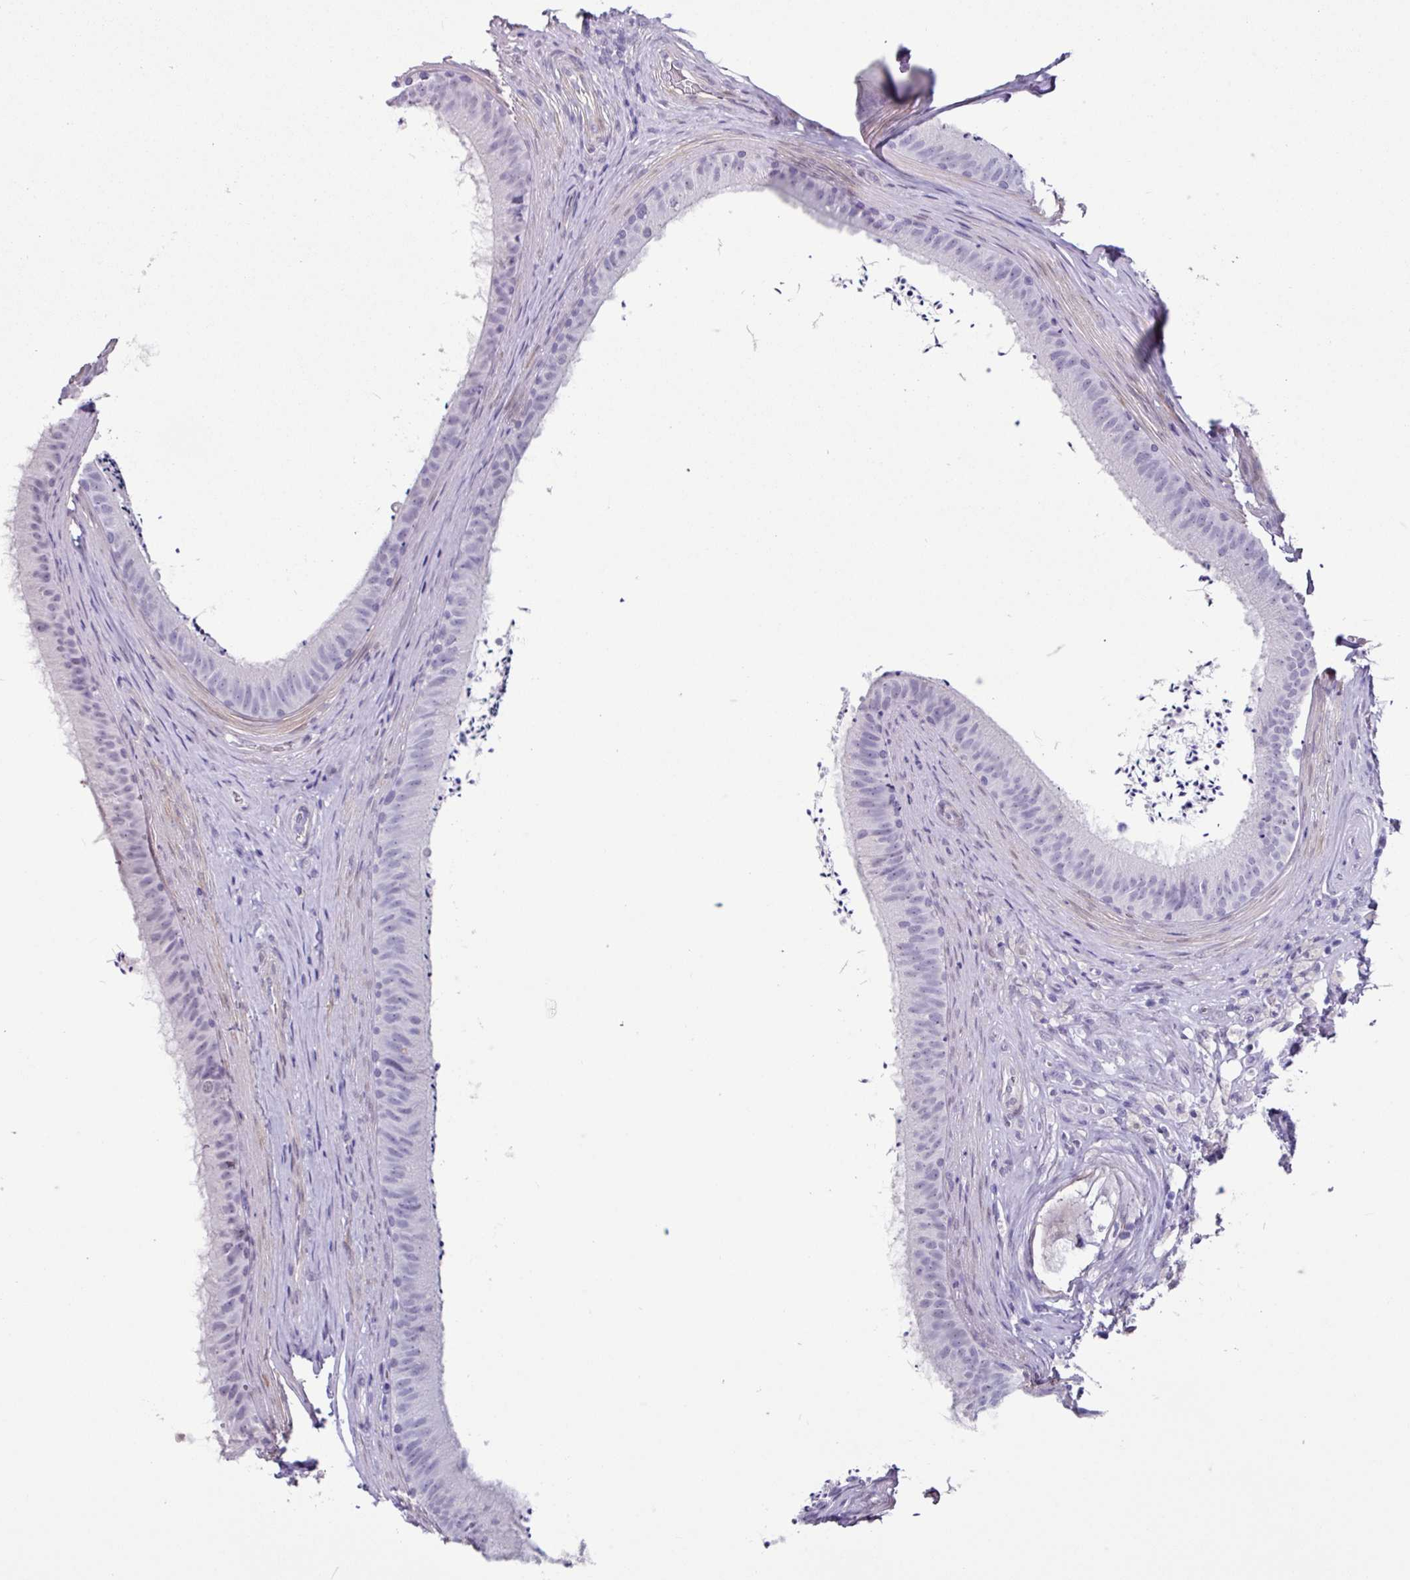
{"staining": {"intensity": "negative", "quantity": "none", "location": "none"}, "tissue": "epididymis", "cell_type": "Glandular cells", "image_type": "normal", "snomed": [{"axis": "morphology", "description": "Normal tissue, NOS"}, {"axis": "topography", "description": "Testis"}, {"axis": "topography", "description": "Epididymis"}], "caption": "Immunohistochemistry (IHC) of unremarkable human epididymis shows no expression in glandular cells. Nuclei are stained in blue.", "gene": "OTX1", "patient": {"sex": "male", "age": 41}}